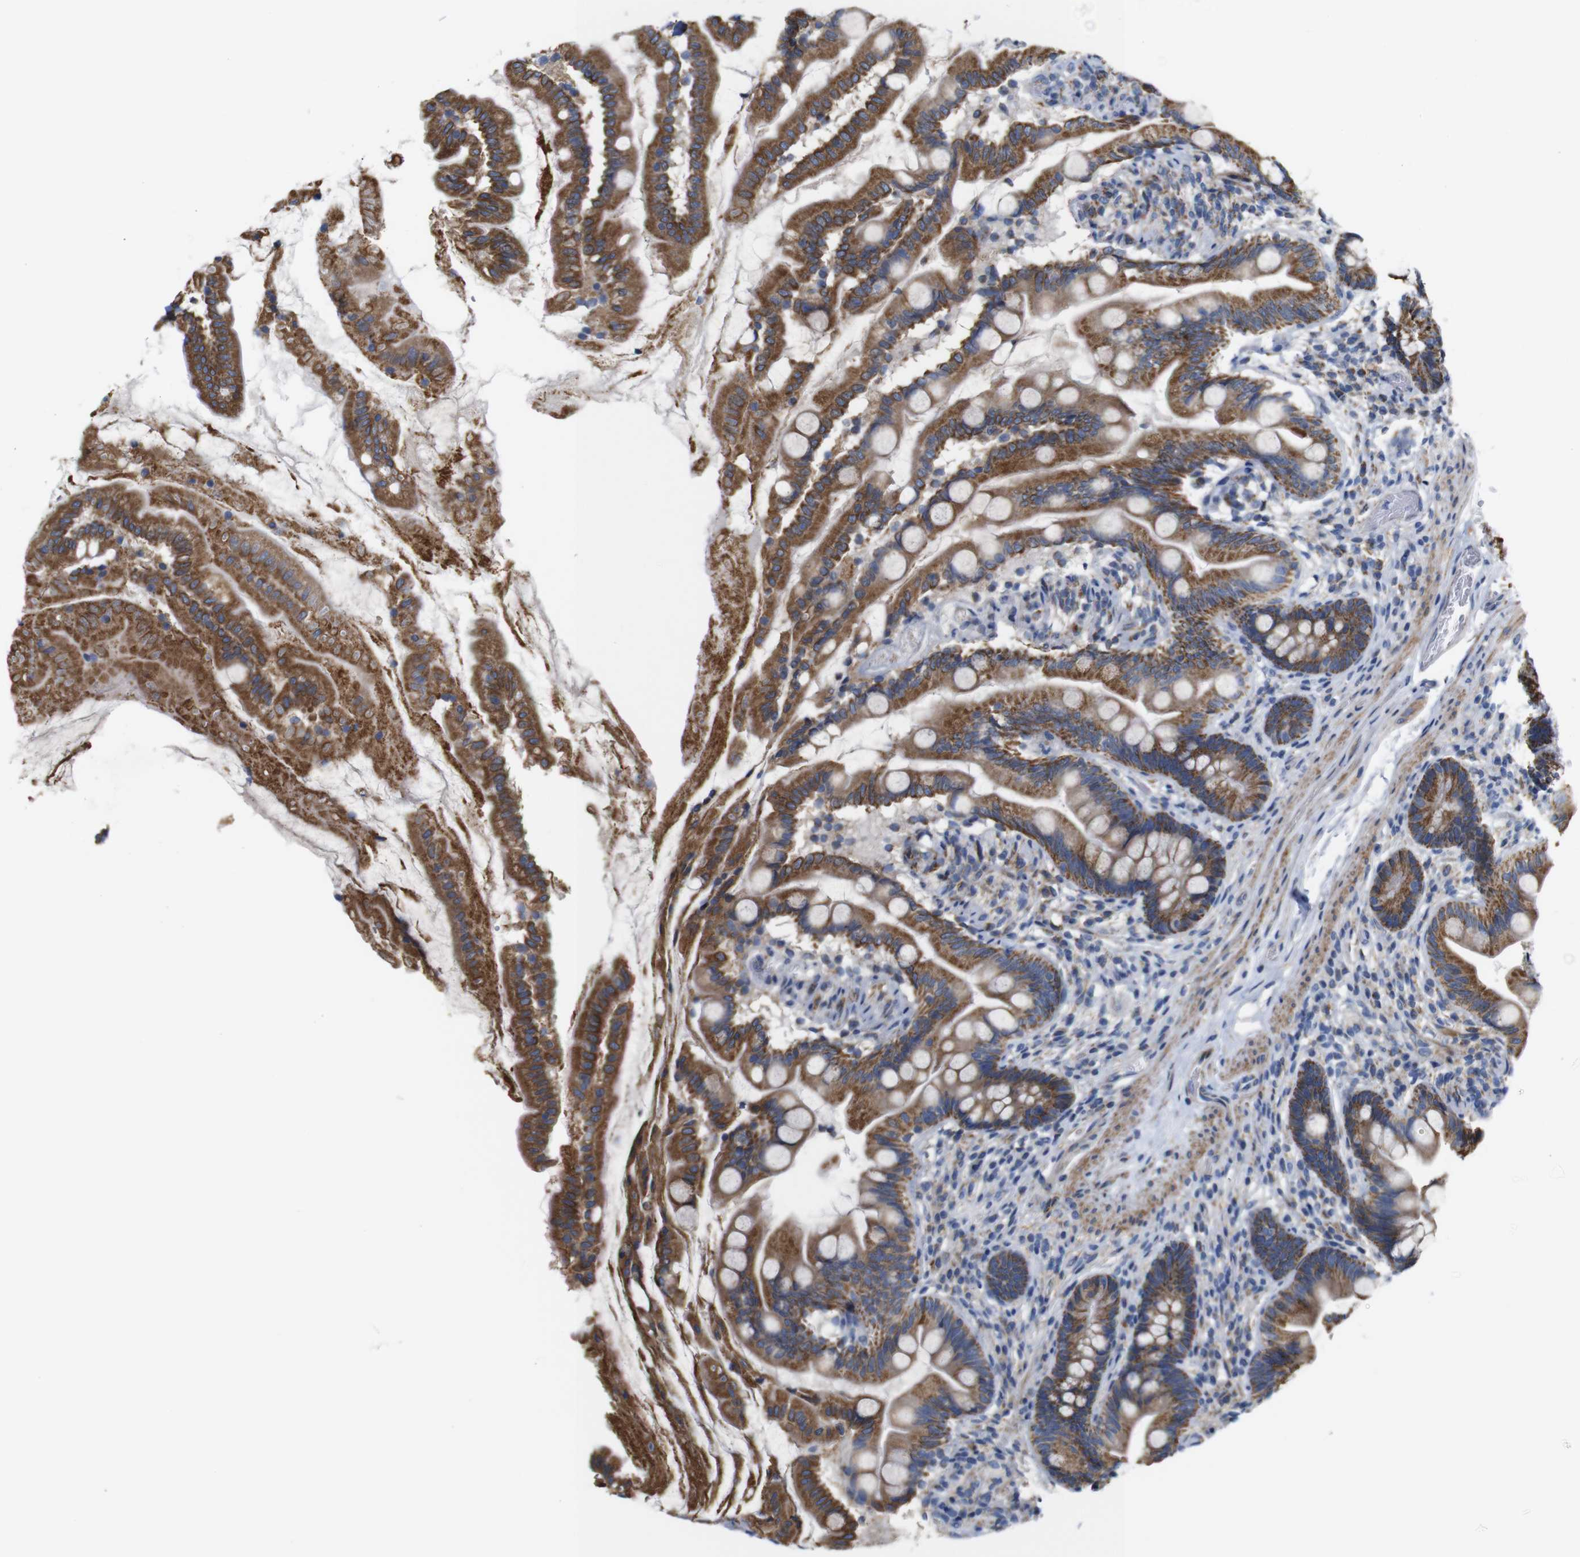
{"staining": {"intensity": "strong", "quantity": ">75%", "location": "cytoplasmic/membranous"}, "tissue": "small intestine", "cell_type": "Glandular cells", "image_type": "normal", "snomed": [{"axis": "morphology", "description": "Normal tissue, NOS"}, {"axis": "topography", "description": "Small intestine"}], "caption": "This is an image of immunohistochemistry (IHC) staining of benign small intestine, which shows strong positivity in the cytoplasmic/membranous of glandular cells.", "gene": "FAM171B", "patient": {"sex": "female", "age": 56}}